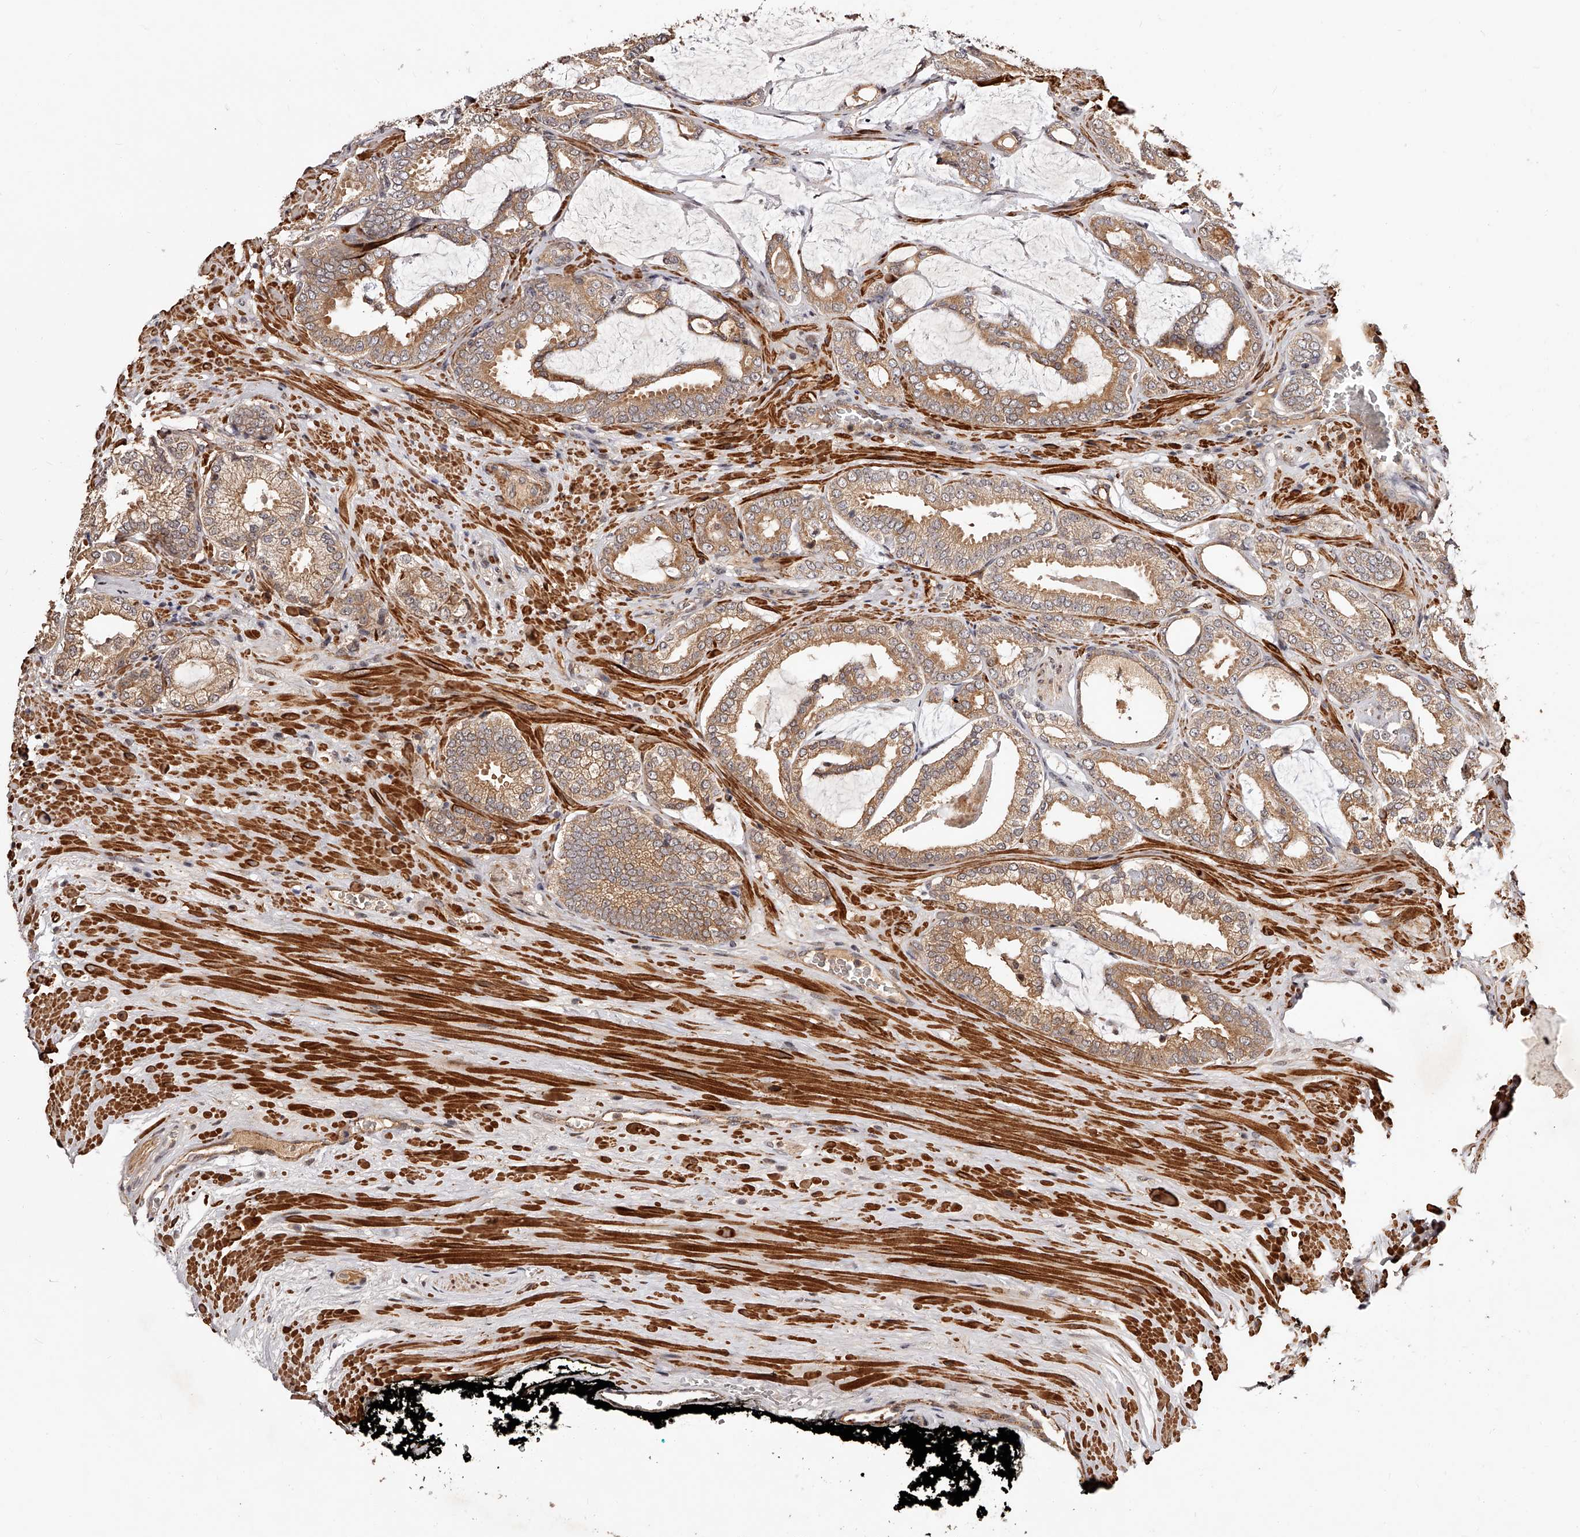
{"staining": {"intensity": "moderate", "quantity": ">75%", "location": "cytoplasmic/membranous"}, "tissue": "prostate cancer", "cell_type": "Tumor cells", "image_type": "cancer", "snomed": [{"axis": "morphology", "description": "Adenocarcinoma, Low grade"}, {"axis": "topography", "description": "Prostate"}], "caption": "A medium amount of moderate cytoplasmic/membranous staining is appreciated in approximately >75% of tumor cells in prostate cancer tissue. Immunohistochemistry stains the protein of interest in brown and the nuclei are stained blue.", "gene": "CUL7", "patient": {"sex": "male", "age": 71}}